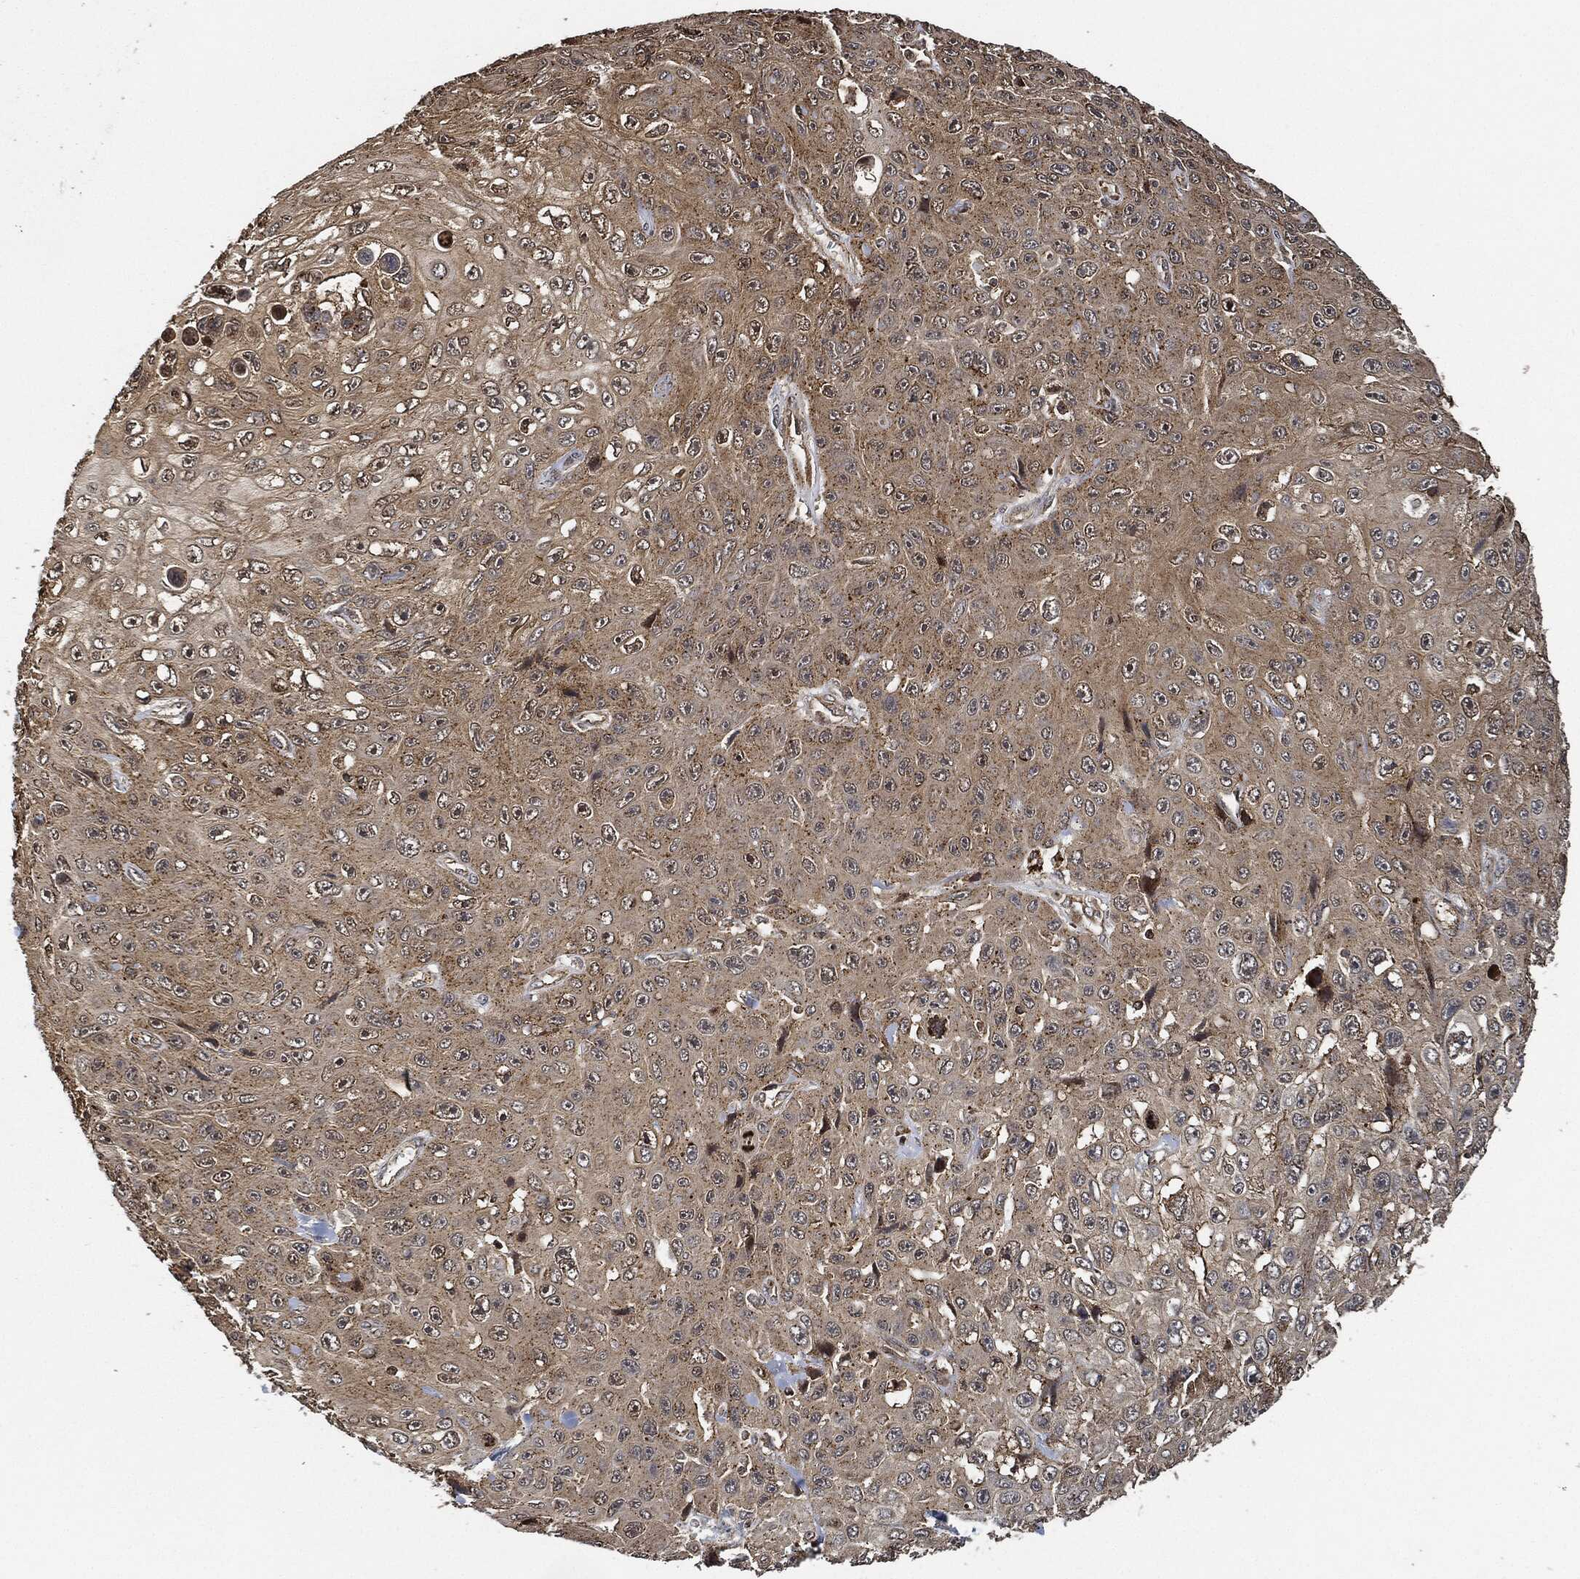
{"staining": {"intensity": "moderate", "quantity": "<25%", "location": "cytoplasmic/membranous"}, "tissue": "skin cancer", "cell_type": "Tumor cells", "image_type": "cancer", "snomed": [{"axis": "morphology", "description": "Squamous cell carcinoma, NOS"}, {"axis": "topography", "description": "Skin"}], "caption": "The histopathology image shows staining of skin cancer, revealing moderate cytoplasmic/membranous protein expression (brown color) within tumor cells.", "gene": "MAP3K3", "patient": {"sex": "male", "age": 82}}